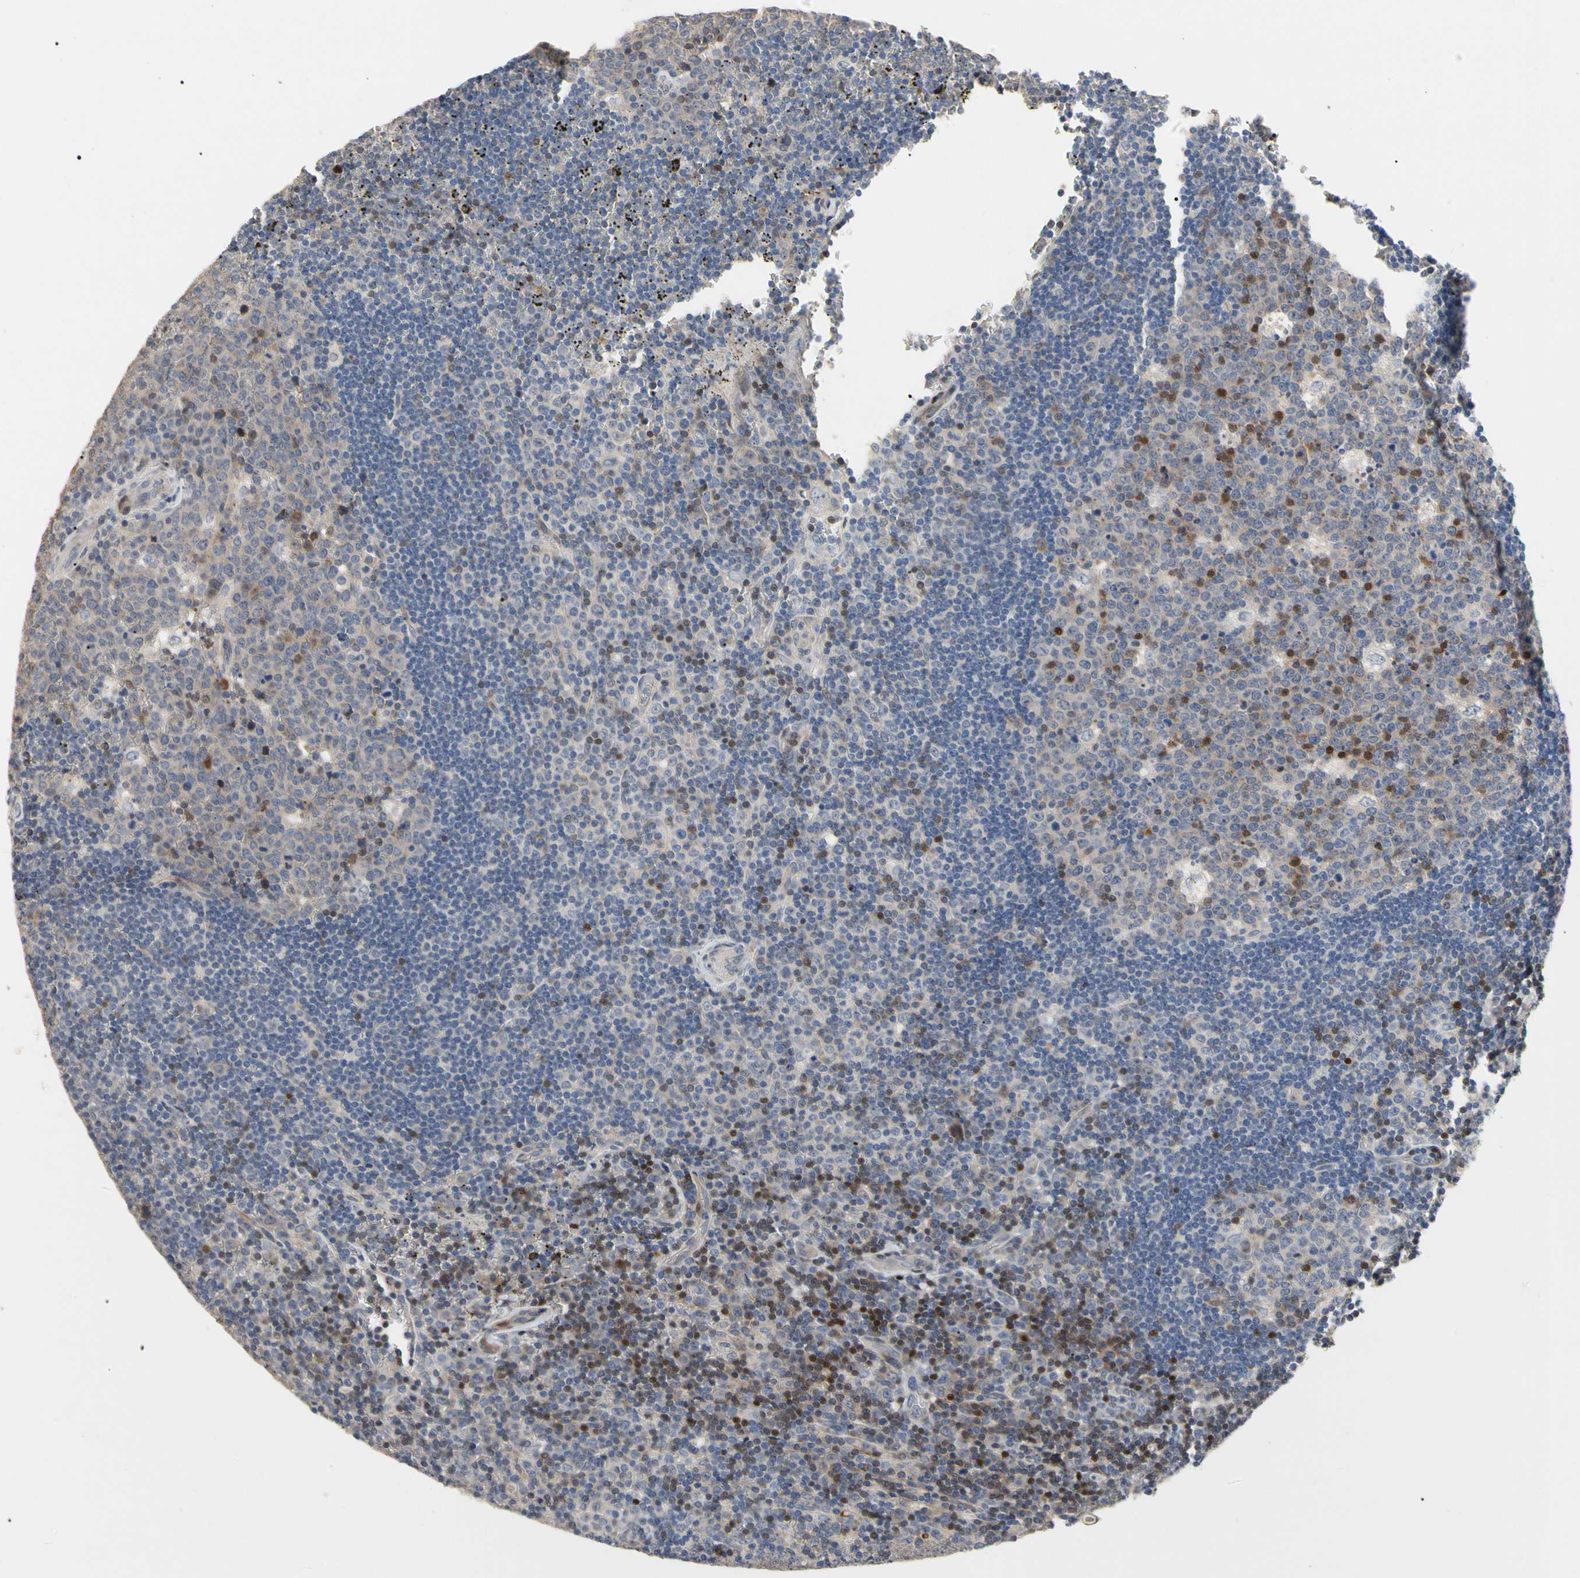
{"staining": {"intensity": "strong", "quantity": "<25%", "location": "cytoplasmic/membranous,nuclear"}, "tissue": "lymph node", "cell_type": "Germinal center cells", "image_type": "normal", "snomed": [{"axis": "morphology", "description": "Normal tissue, NOS"}, {"axis": "topography", "description": "Lymph node"}, {"axis": "topography", "description": "Salivary gland"}], "caption": "Immunohistochemistry (IHC) (DAB) staining of benign human lymph node shows strong cytoplasmic/membranous,nuclear protein expression in approximately <25% of germinal center cells.", "gene": "HMGCR", "patient": {"sex": "male", "age": 8}}